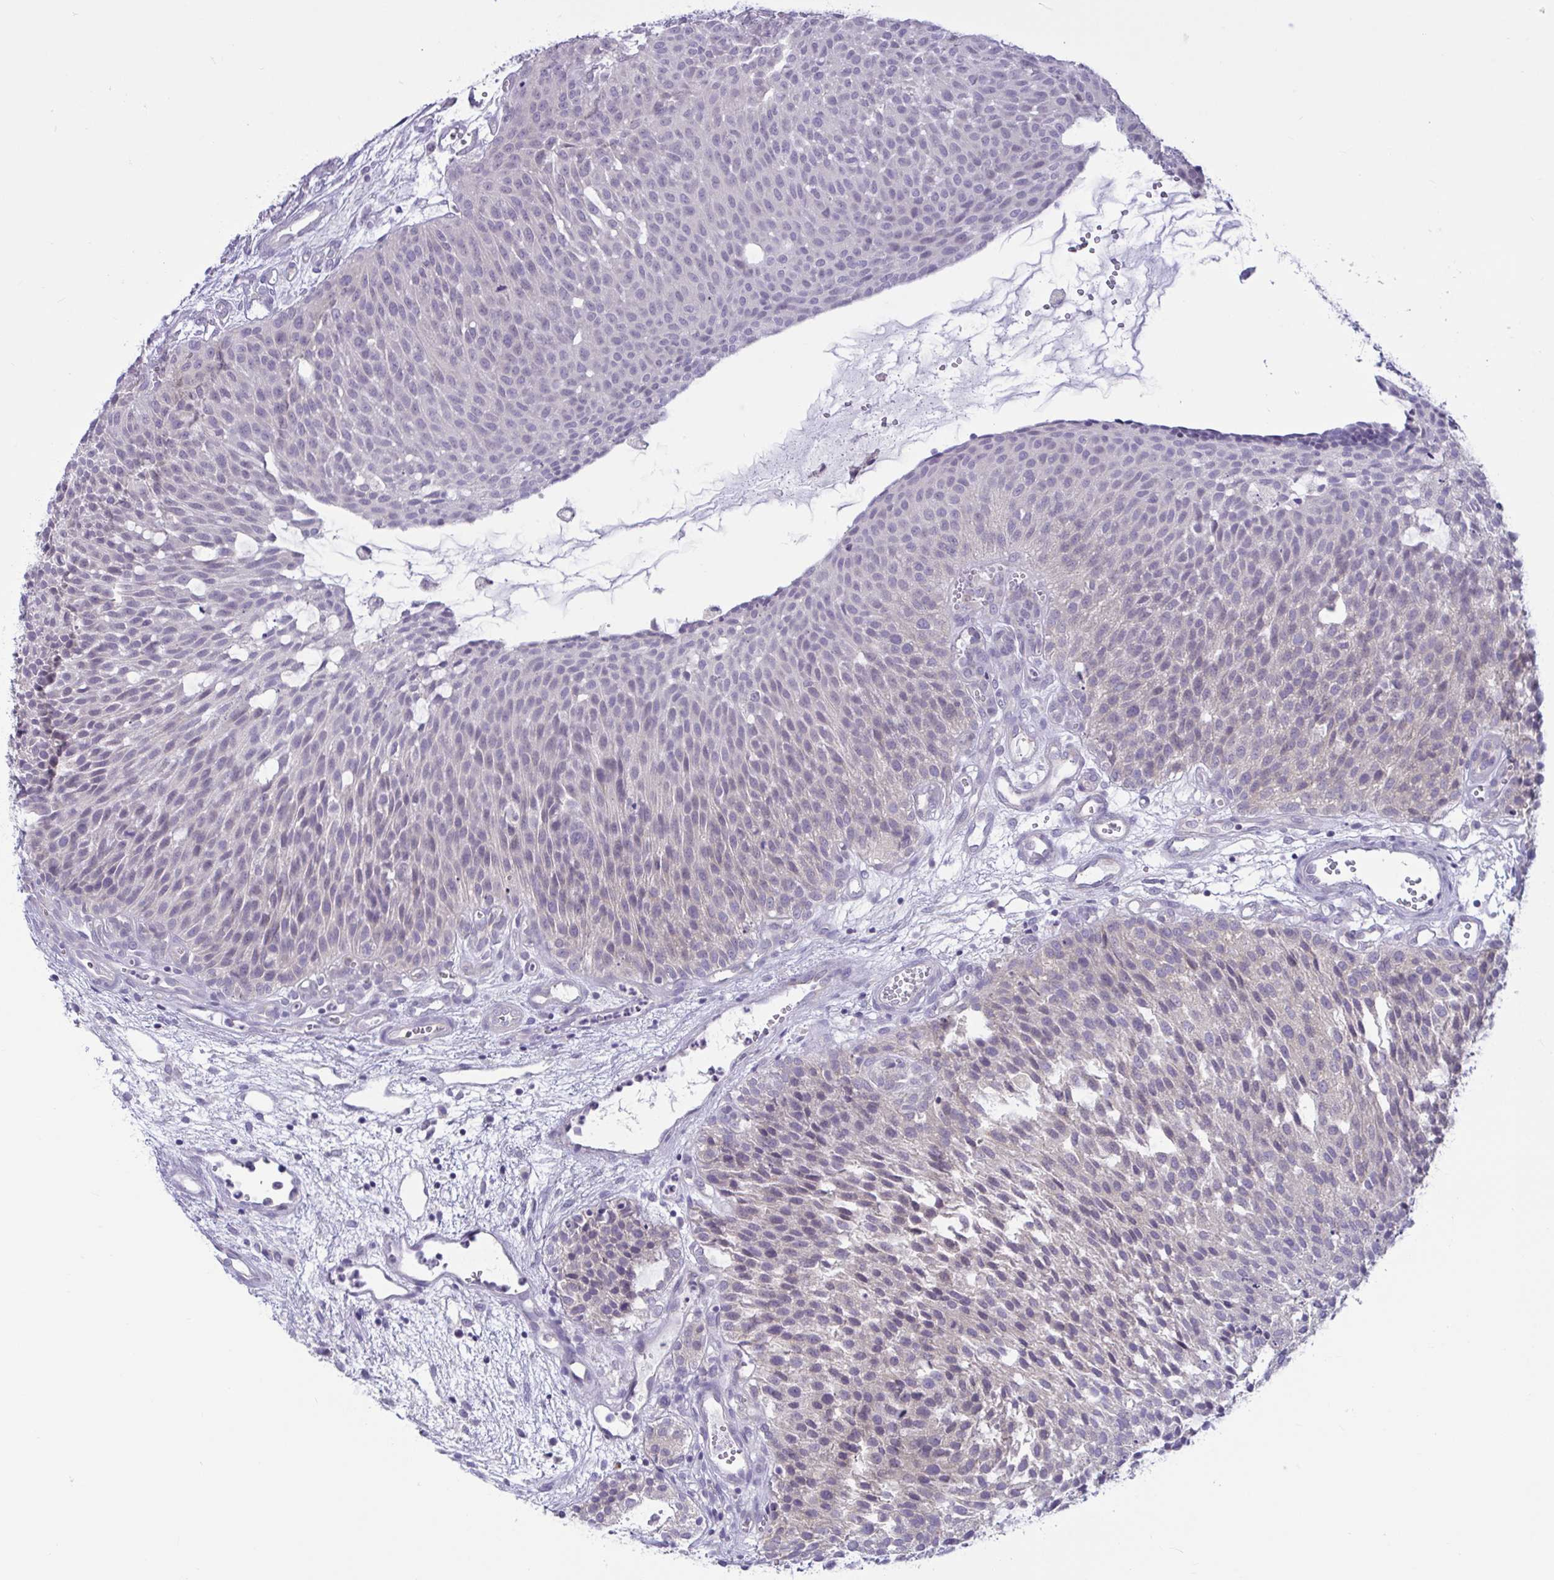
{"staining": {"intensity": "negative", "quantity": "none", "location": "none"}, "tissue": "urothelial cancer", "cell_type": "Tumor cells", "image_type": "cancer", "snomed": [{"axis": "morphology", "description": "Urothelial carcinoma, NOS"}, {"axis": "topography", "description": "Urinary bladder"}], "caption": "Immunohistochemical staining of human transitional cell carcinoma displays no significant expression in tumor cells. (DAB (3,3'-diaminobenzidine) immunohistochemistry, high magnification).", "gene": "CAMLG", "patient": {"sex": "male", "age": 84}}